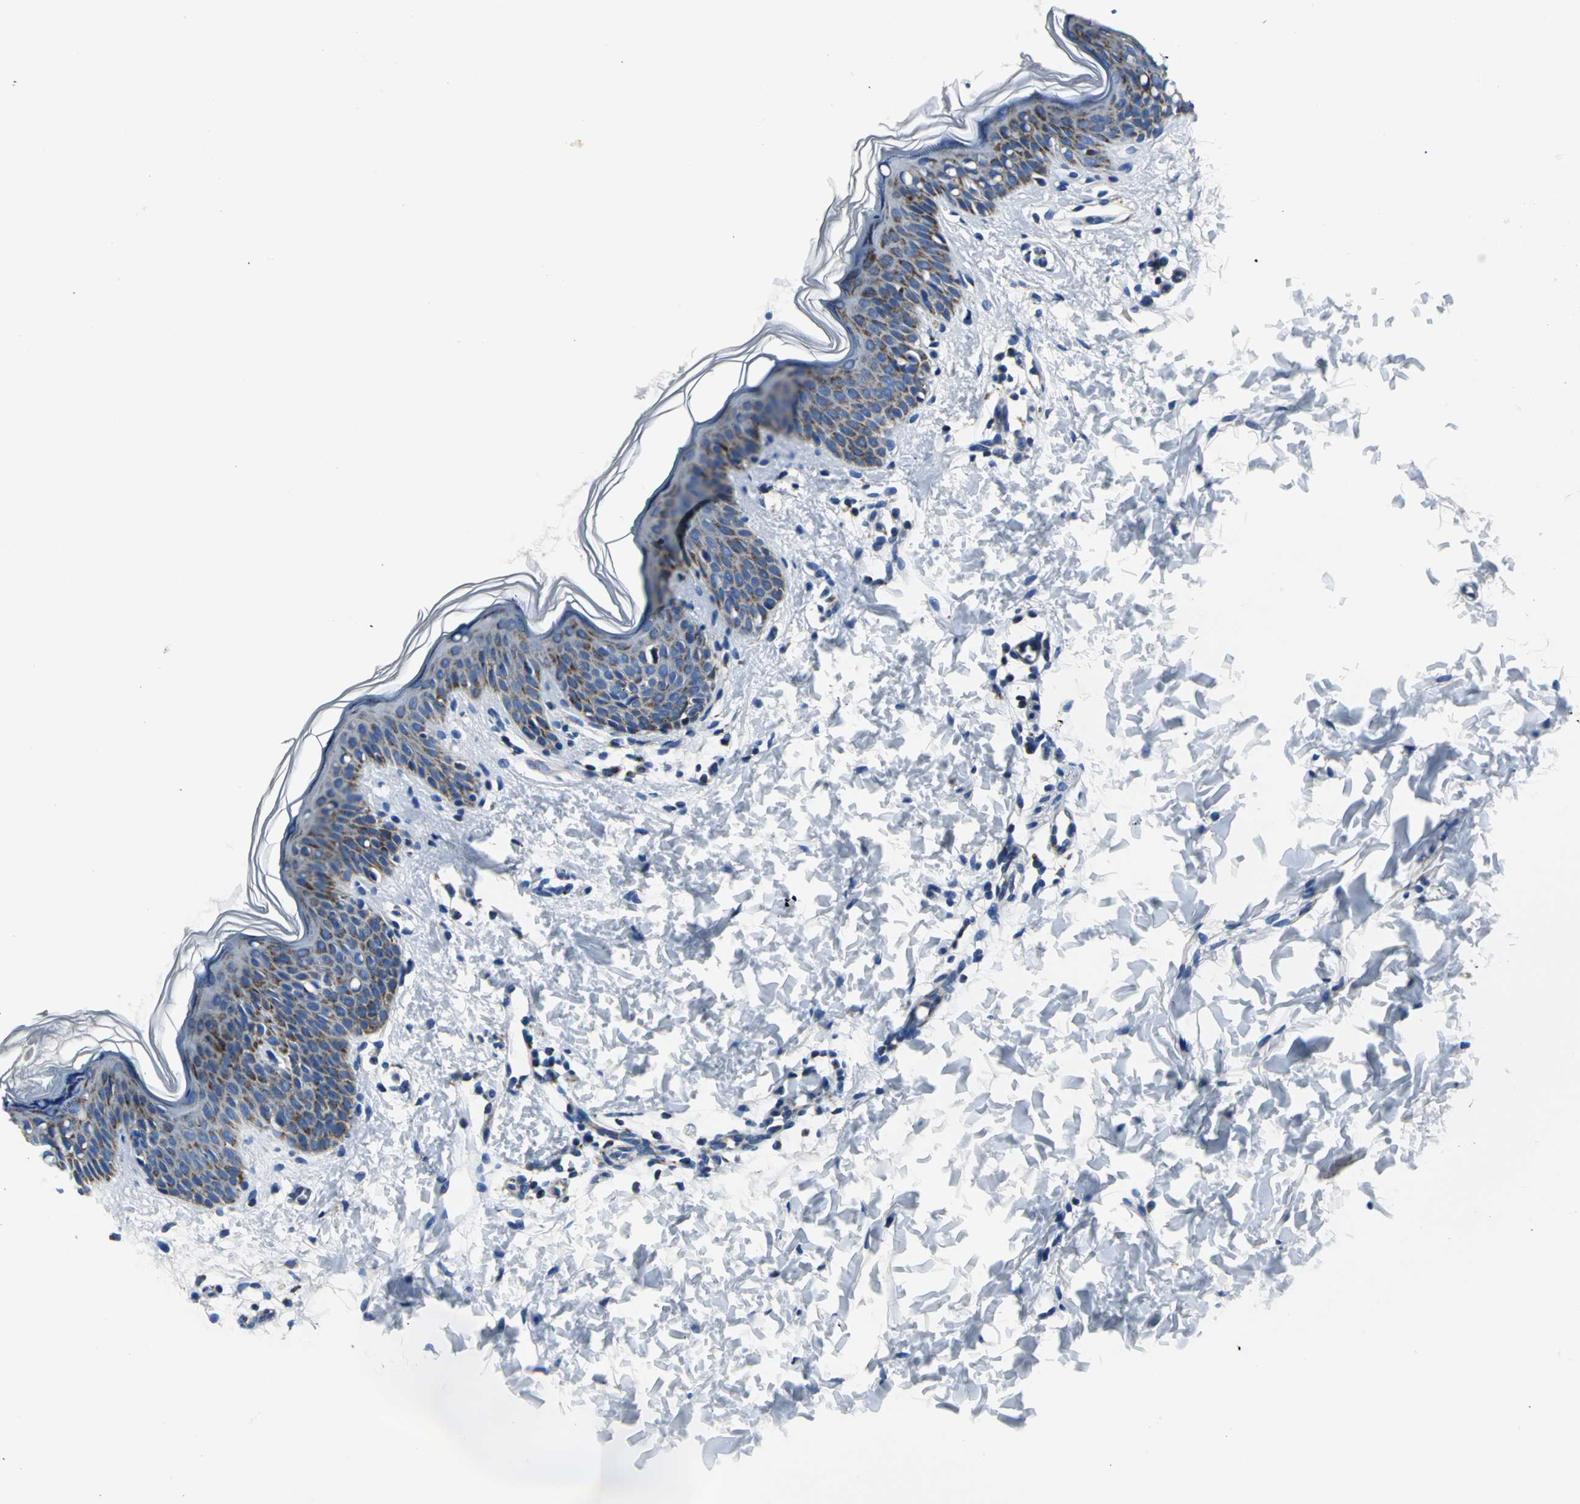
{"staining": {"intensity": "negative", "quantity": "none", "location": "none"}, "tissue": "skin", "cell_type": "Fibroblasts", "image_type": "normal", "snomed": [{"axis": "morphology", "description": "Normal tissue, NOS"}, {"axis": "topography", "description": "Skin"}], "caption": "This histopathology image is of unremarkable skin stained with immunohistochemistry (IHC) to label a protein in brown with the nuclei are counter-stained blue. There is no positivity in fibroblasts.", "gene": "IFI6", "patient": {"sex": "female", "age": 4}}